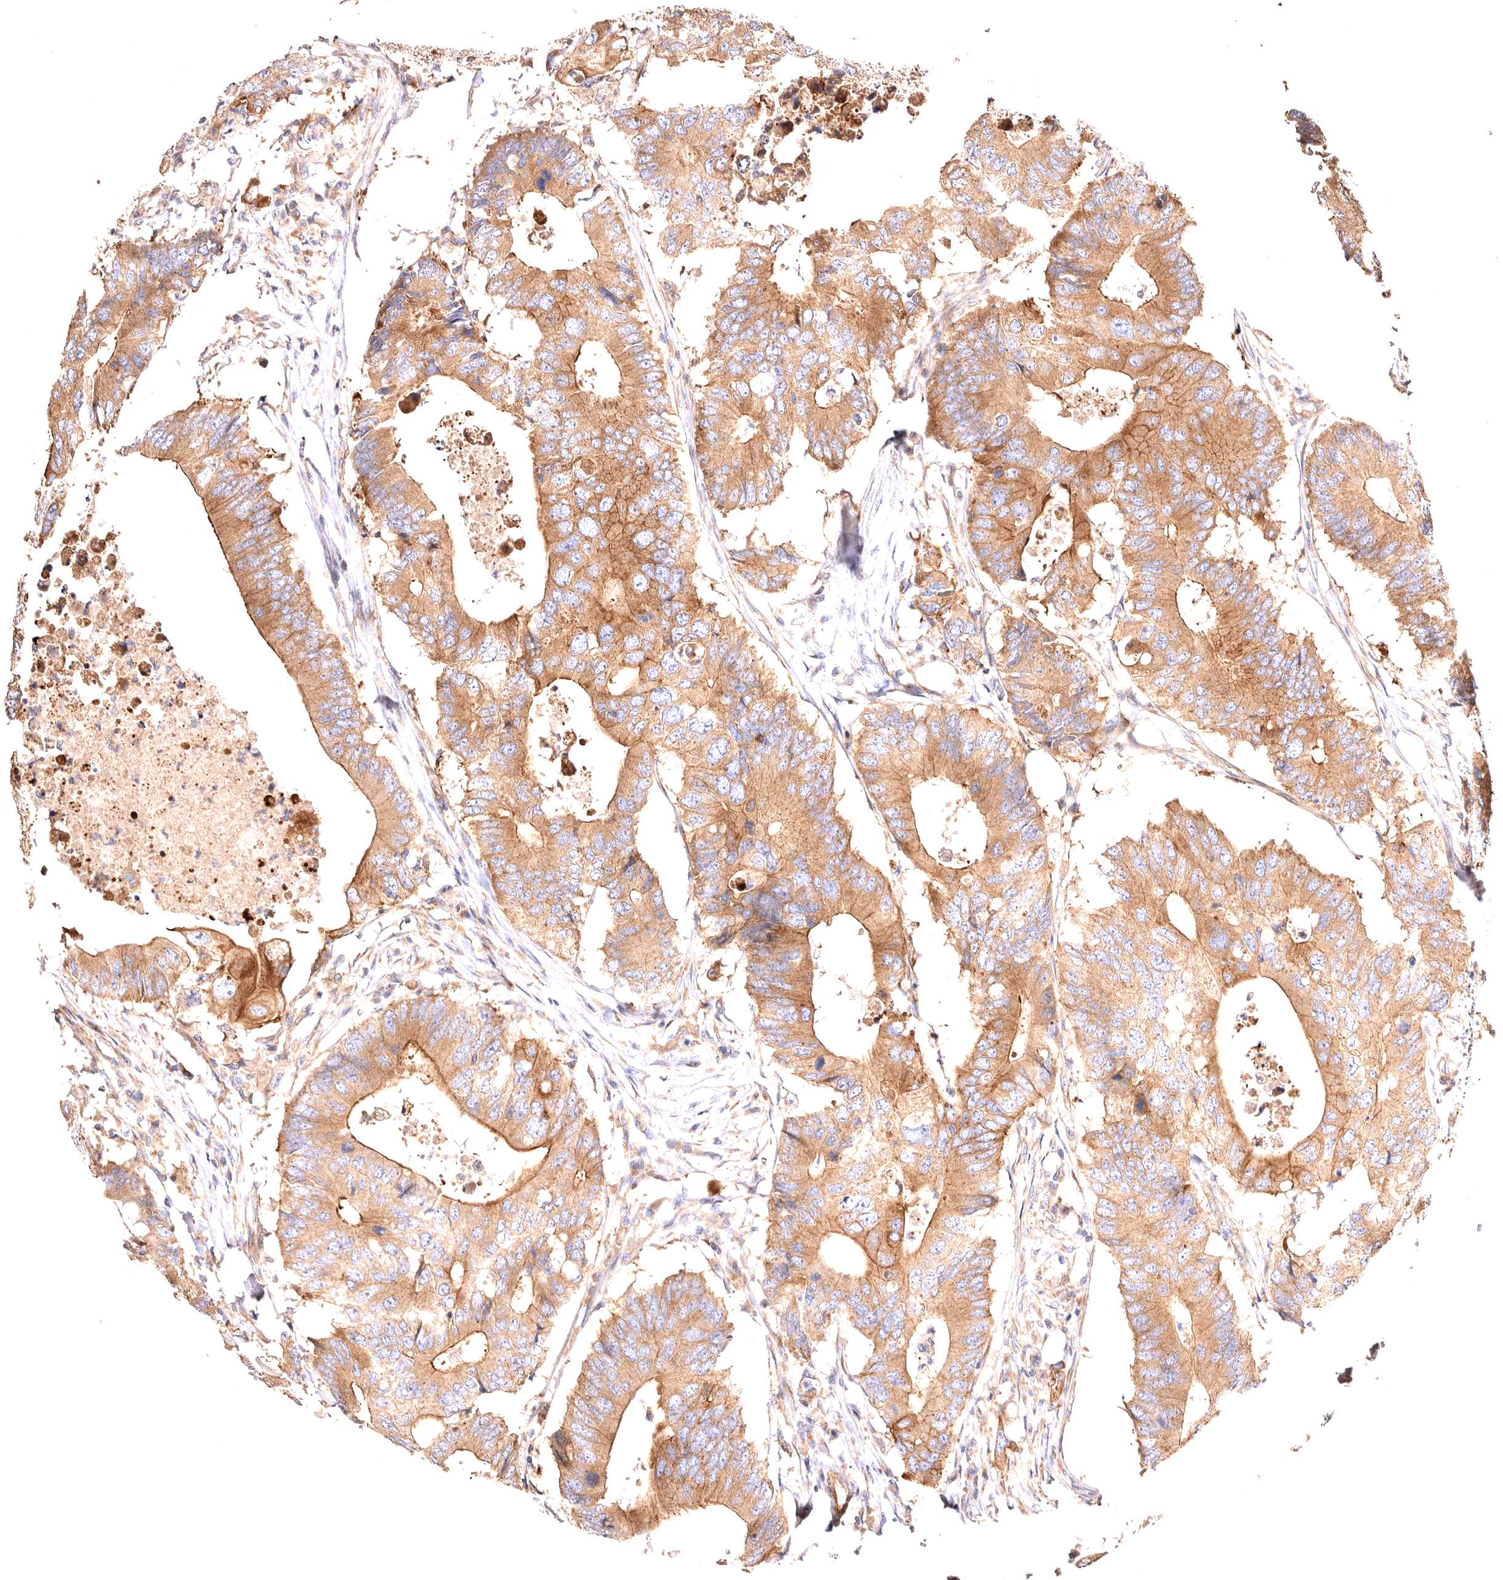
{"staining": {"intensity": "moderate", "quantity": ">75%", "location": "cytoplasmic/membranous"}, "tissue": "colorectal cancer", "cell_type": "Tumor cells", "image_type": "cancer", "snomed": [{"axis": "morphology", "description": "Adenocarcinoma, NOS"}, {"axis": "topography", "description": "Colon"}], "caption": "Protein staining demonstrates moderate cytoplasmic/membranous expression in about >75% of tumor cells in adenocarcinoma (colorectal).", "gene": "VPS45", "patient": {"sex": "male", "age": 71}}